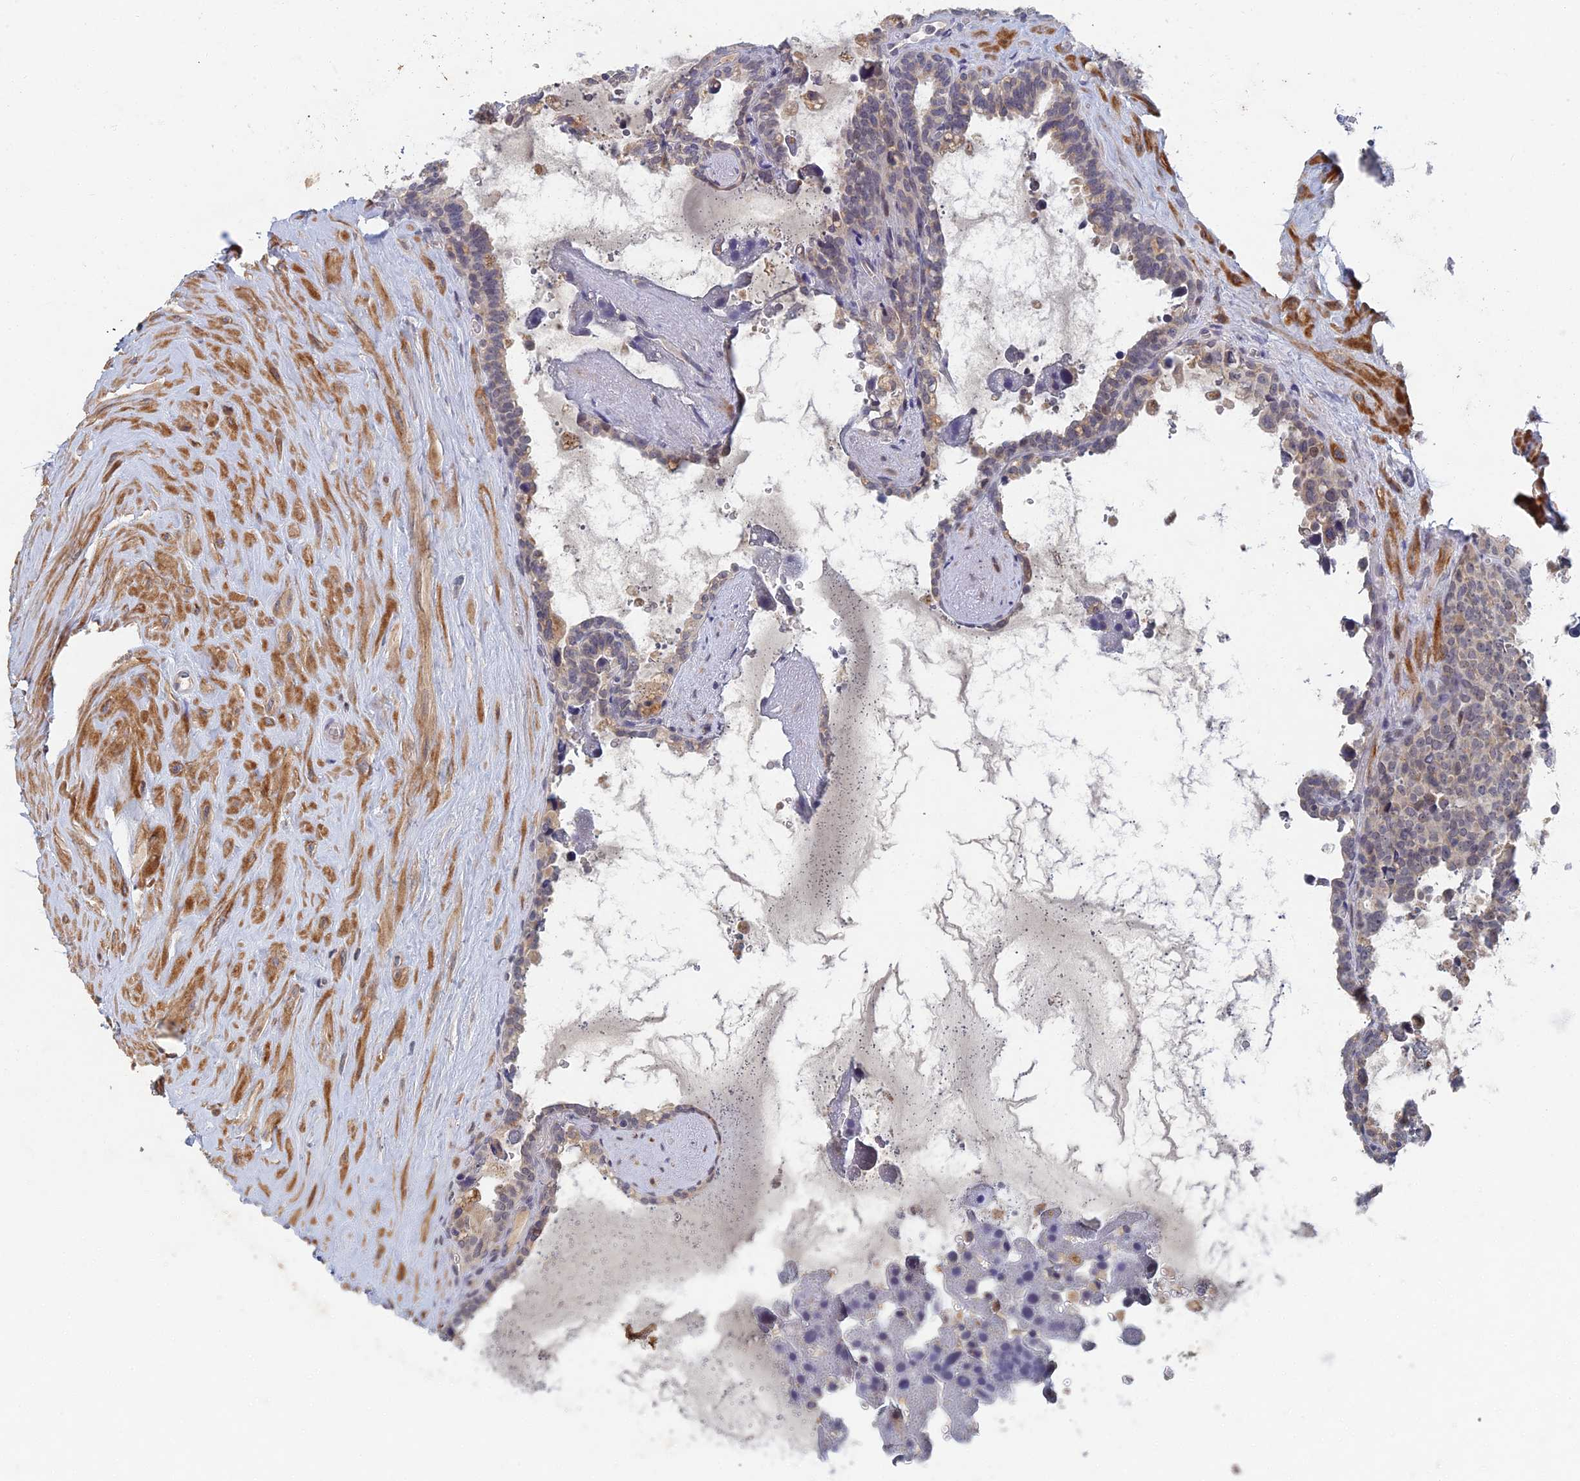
{"staining": {"intensity": "moderate", "quantity": "25%-75%", "location": "cytoplasmic/membranous"}, "tissue": "seminal vesicle", "cell_type": "Glandular cells", "image_type": "normal", "snomed": [{"axis": "morphology", "description": "Normal tissue, NOS"}, {"axis": "topography", "description": "Seminal veicle"}], "caption": "The photomicrograph exhibits a brown stain indicating the presence of a protein in the cytoplasmic/membranous of glandular cells in seminal vesicle.", "gene": "GNA15", "patient": {"sex": "male", "age": 68}}